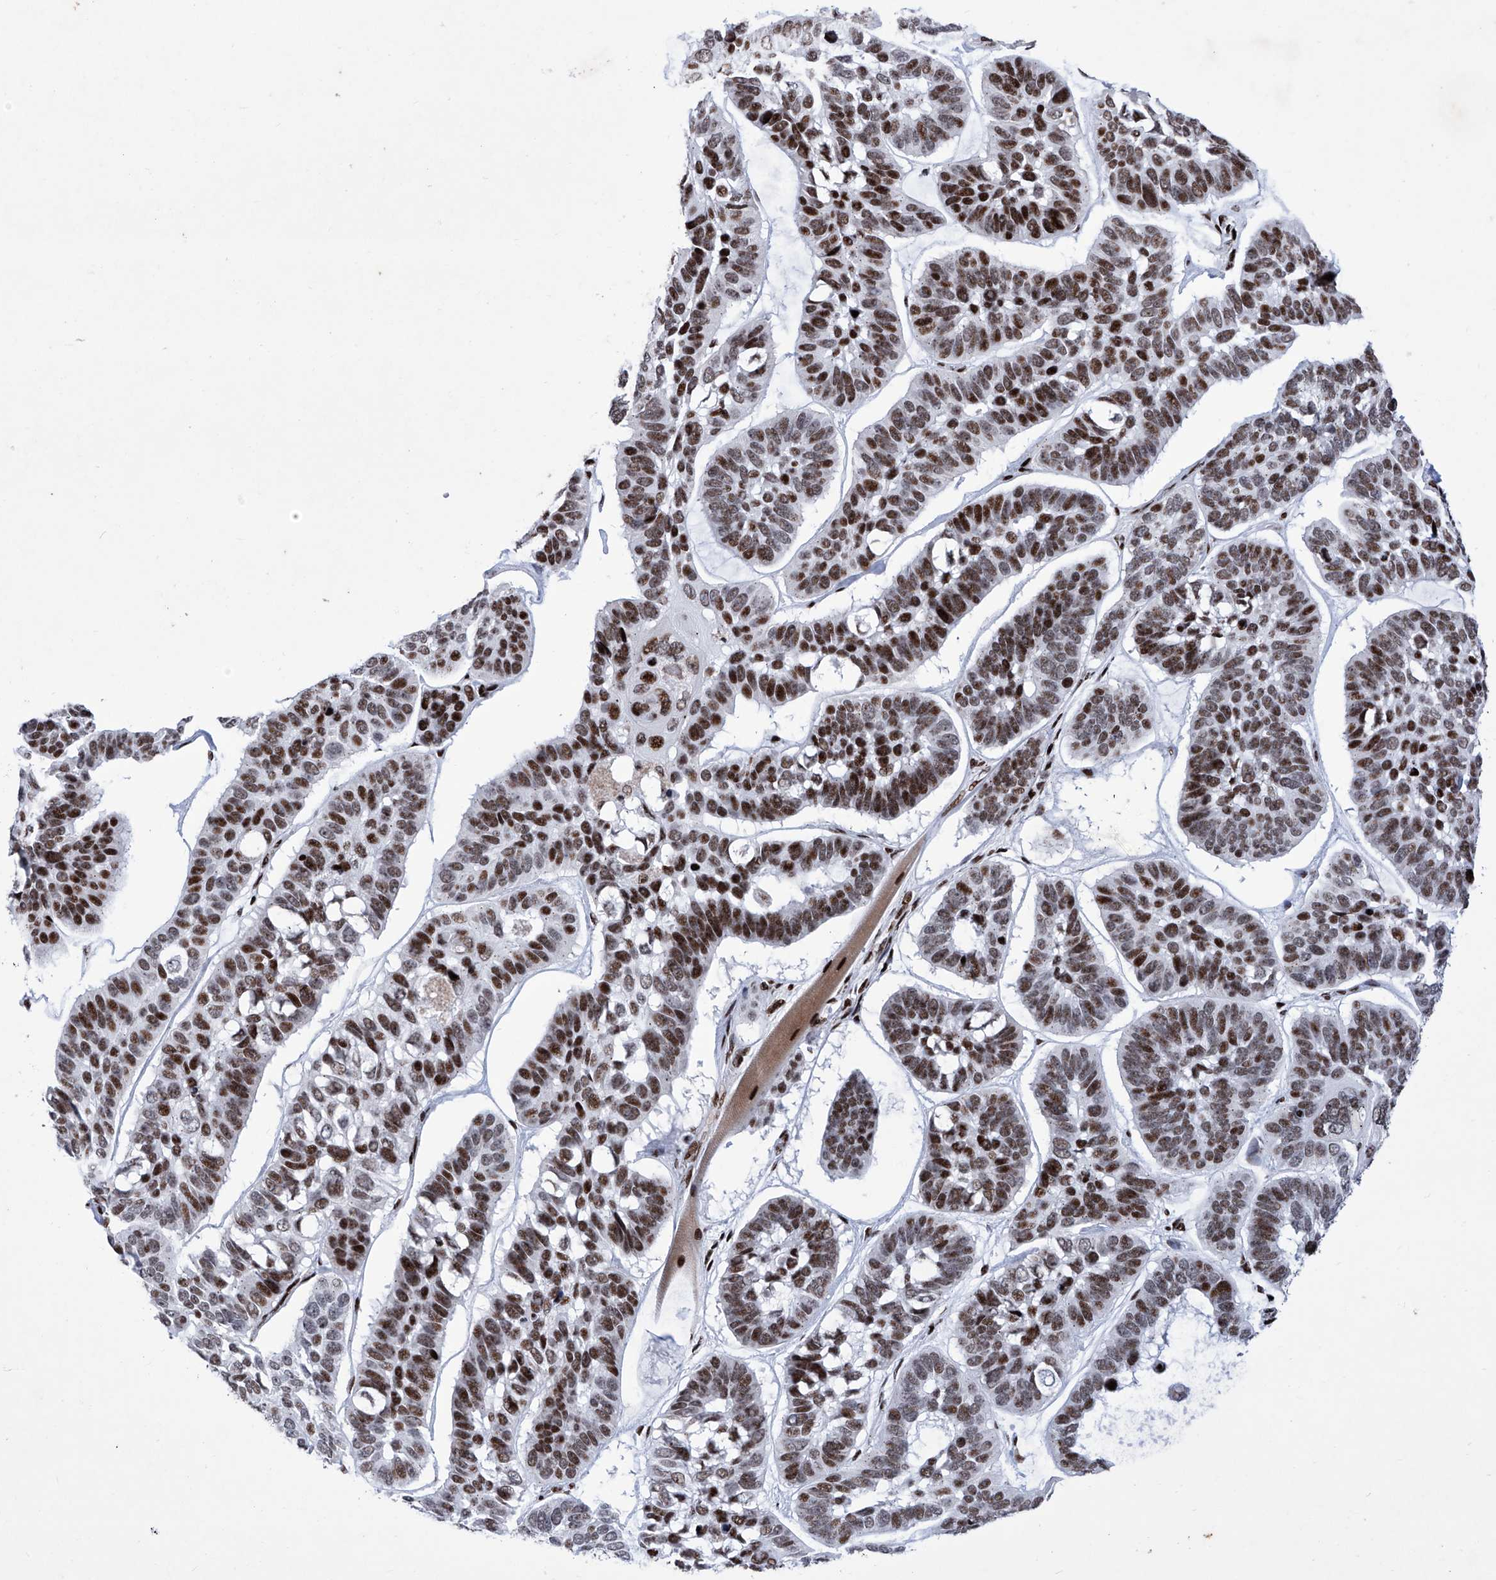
{"staining": {"intensity": "strong", "quantity": "25%-75%", "location": "nuclear"}, "tissue": "skin cancer", "cell_type": "Tumor cells", "image_type": "cancer", "snomed": [{"axis": "morphology", "description": "Basal cell carcinoma"}, {"axis": "topography", "description": "Skin"}], "caption": "An immunohistochemistry micrograph of neoplastic tissue is shown. Protein staining in brown labels strong nuclear positivity in skin cancer (basal cell carcinoma) within tumor cells. (Stains: DAB in brown, nuclei in blue, Microscopy: brightfield microscopy at high magnification).", "gene": "HEY2", "patient": {"sex": "male", "age": 62}}